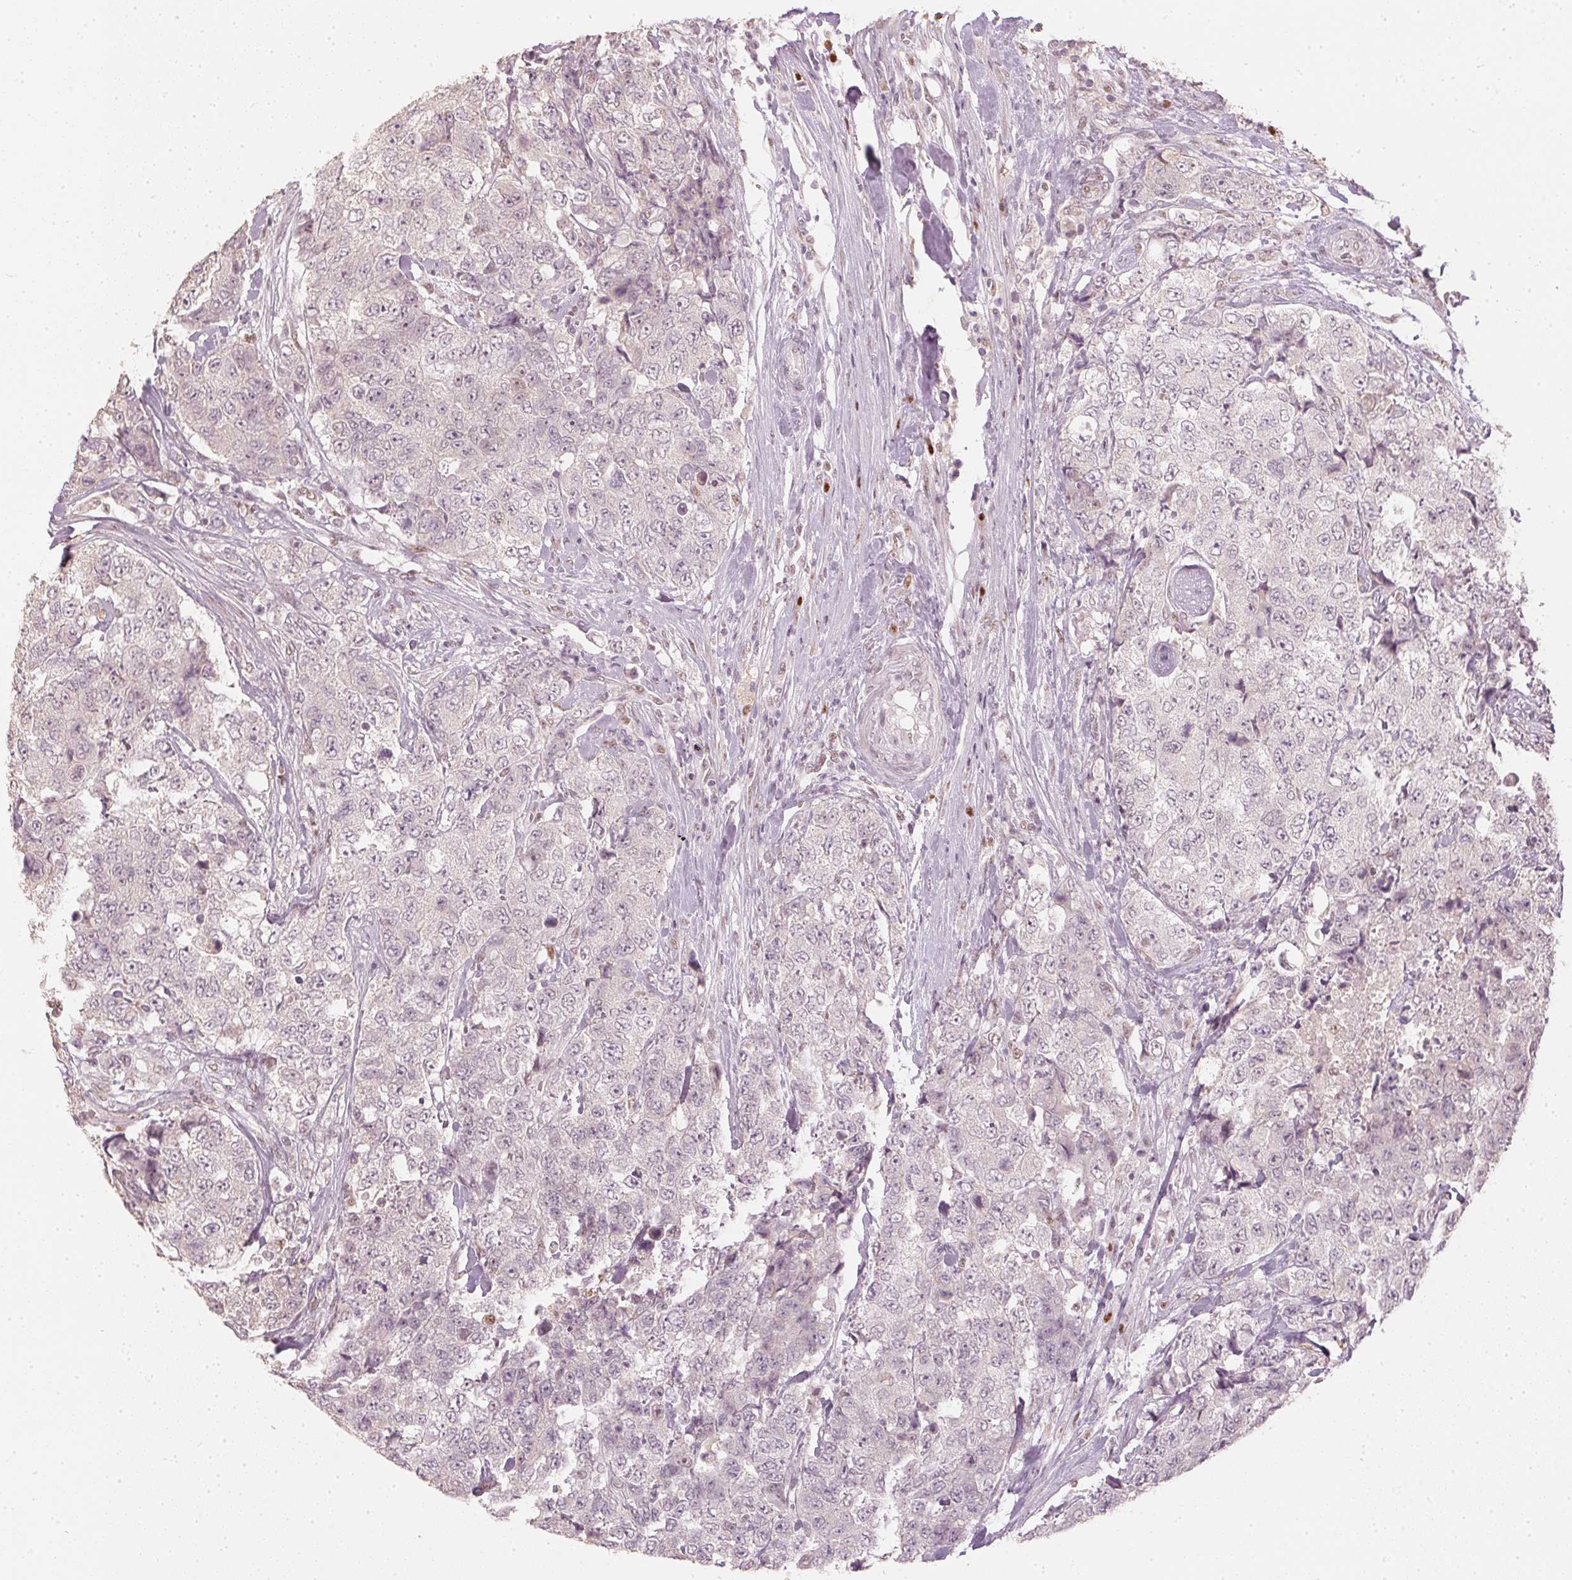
{"staining": {"intensity": "negative", "quantity": "none", "location": "none"}, "tissue": "urothelial cancer", "cell_type": "Tumor cells", "image_type": "cancer", "snomed": [{"axis": "morphology", "description": "Urothelial carcinoma, High grade"}, {"axis": "topography", "description": "Urinary bladder"}], "caption": "High power microscopy photomicrograph of an immunohistochemistry histopathology image of urothelial carcinoma (high-grade), revealing no significant positivity in tumor cells.", "gene": "SLC39A3", "patient": {"sex": "female", "age": 78}}